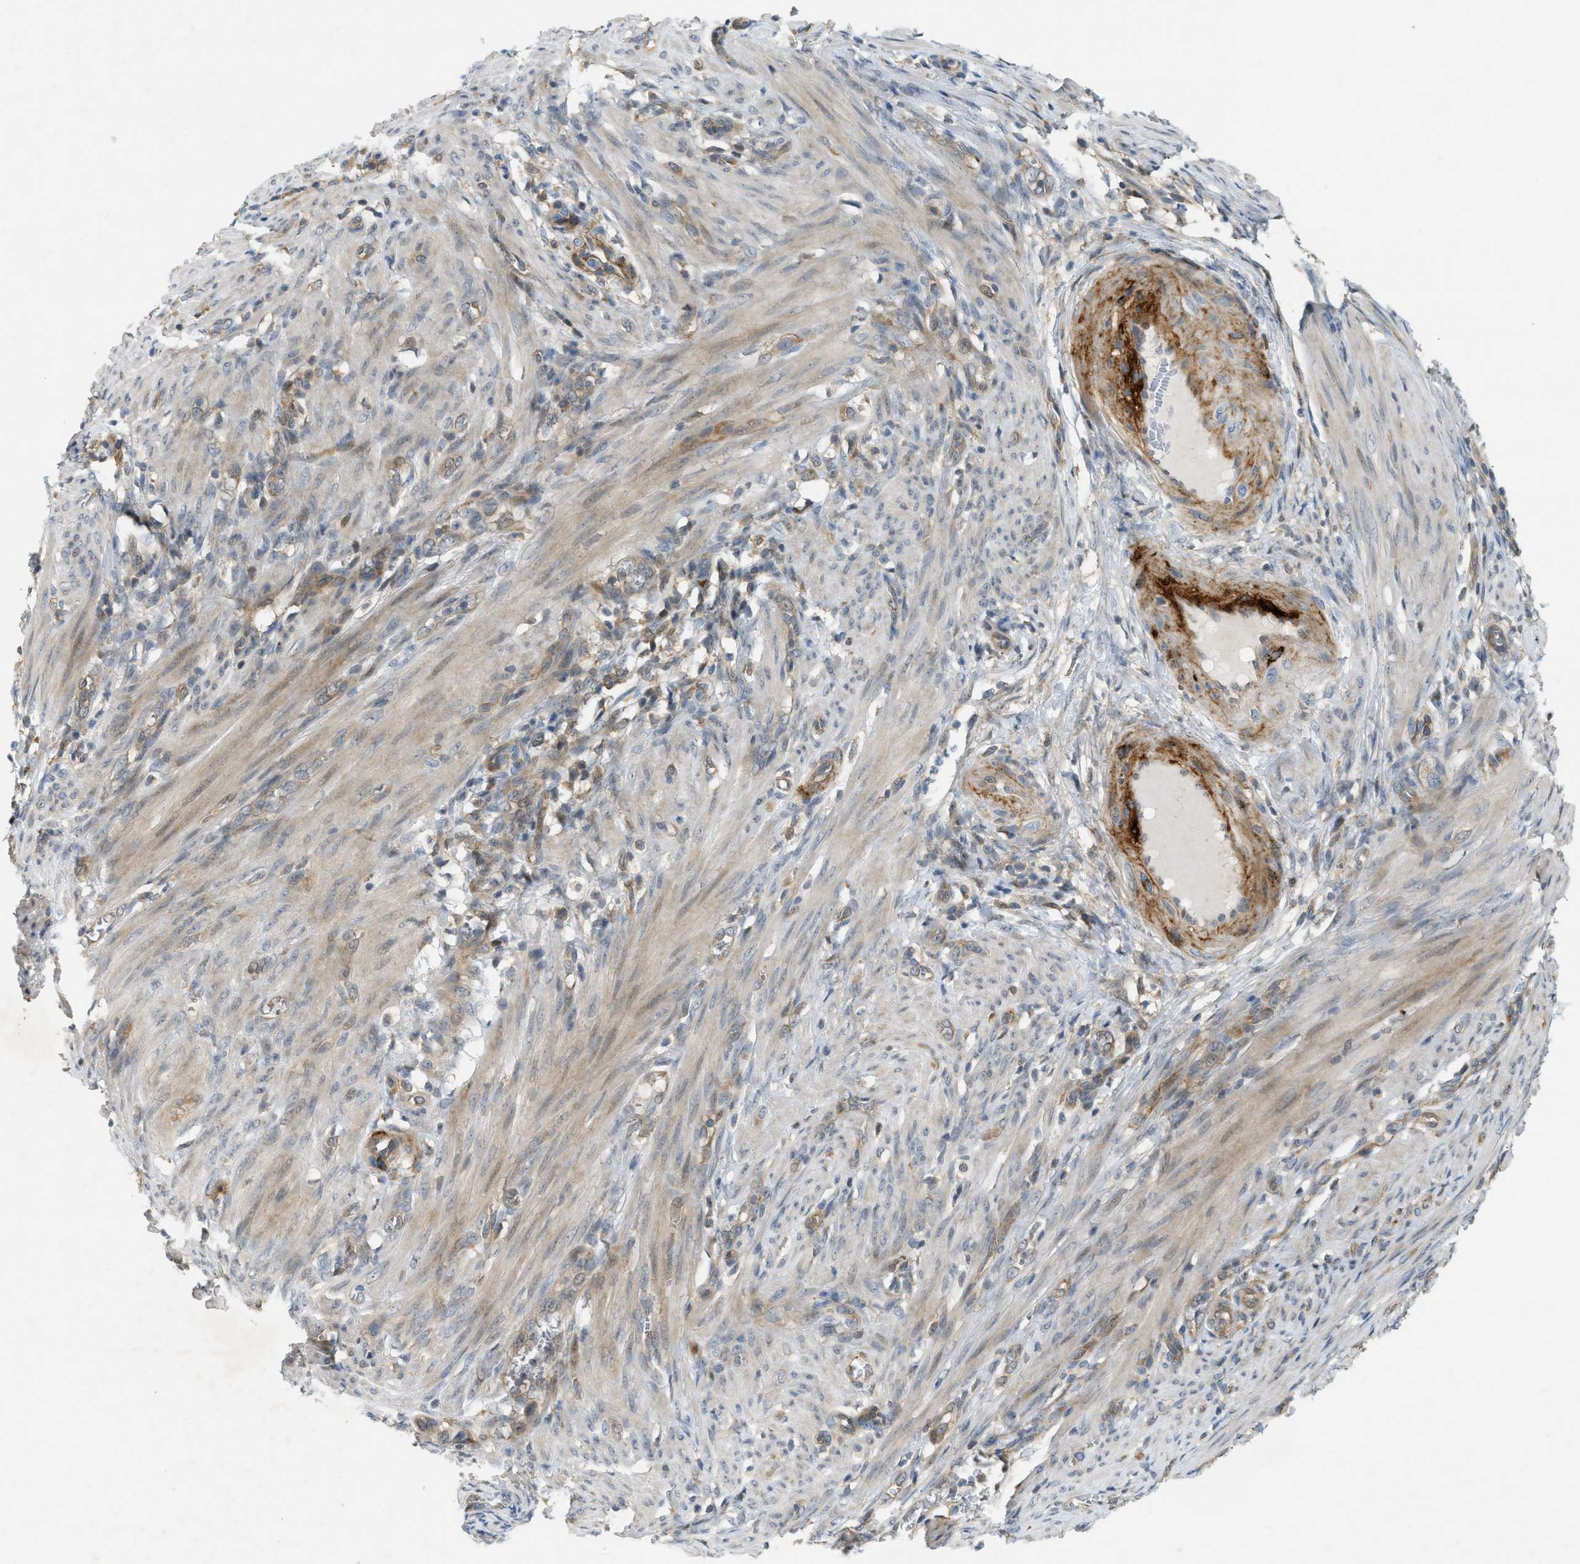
{"staining": {"intensity": "weak", "quantity": ">75%", "location": "cytoplasmic/membranous"}, "tissue": "endometrial cancer", "cell_type": "Tumor cells", "image_type": "cancer", "snomed": [{"axis": "morphology", "description": "Adenocarcinoma, NOS"}, {"axis": "topography", "description": "Endometrium"}], "caption": "A micrograph of adenocarcinoma (endometrial) stained for a protein exhibits weak cytoplasmic/membranous brown staining in tumor cells.", "gene": "PDCL3", "patient": {"sex": "female", "age": 70}}